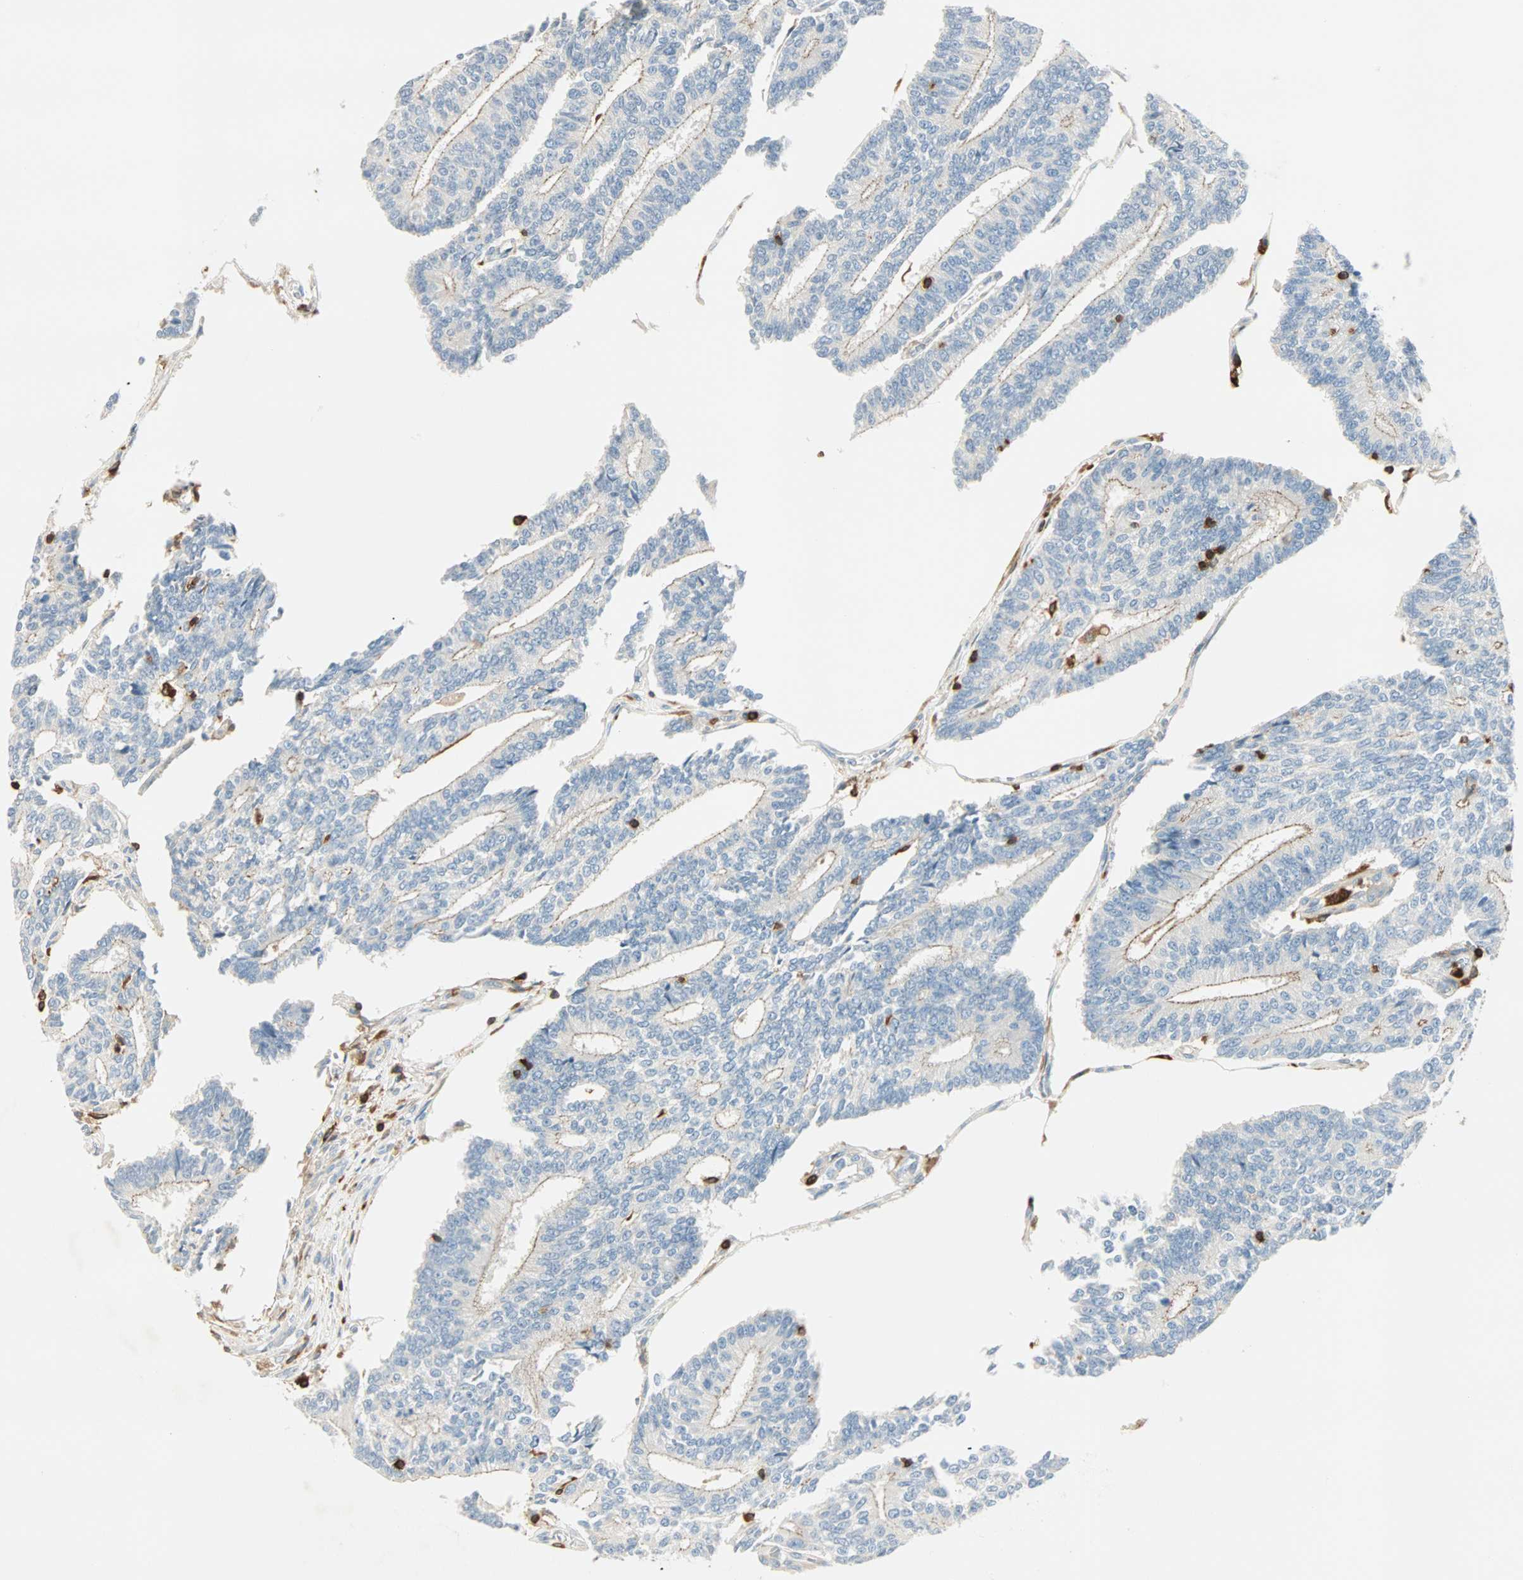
{"staining": {"intensity": "negative", "quantity": "none", "location": "none"}, "tissue": "prostate cancer", "cell_type": "Tumor cells", "image_type": "cancer", "snomed": [{"axis": "morphology", "description": "Adenocarcinoma, High grade"}, {"axis": "topography", "description": "Prostate"}], "caption": "Immunohistochemistry (IHC) photomicrograph of neoplastic tissue: human prostate cancer (high-grade adenocarcinoma) stained with DAB demonstrates no significant protein expression in tumor cells.", "gene": "FMNL1", "patient": {"sex": "male", "age": 55}}